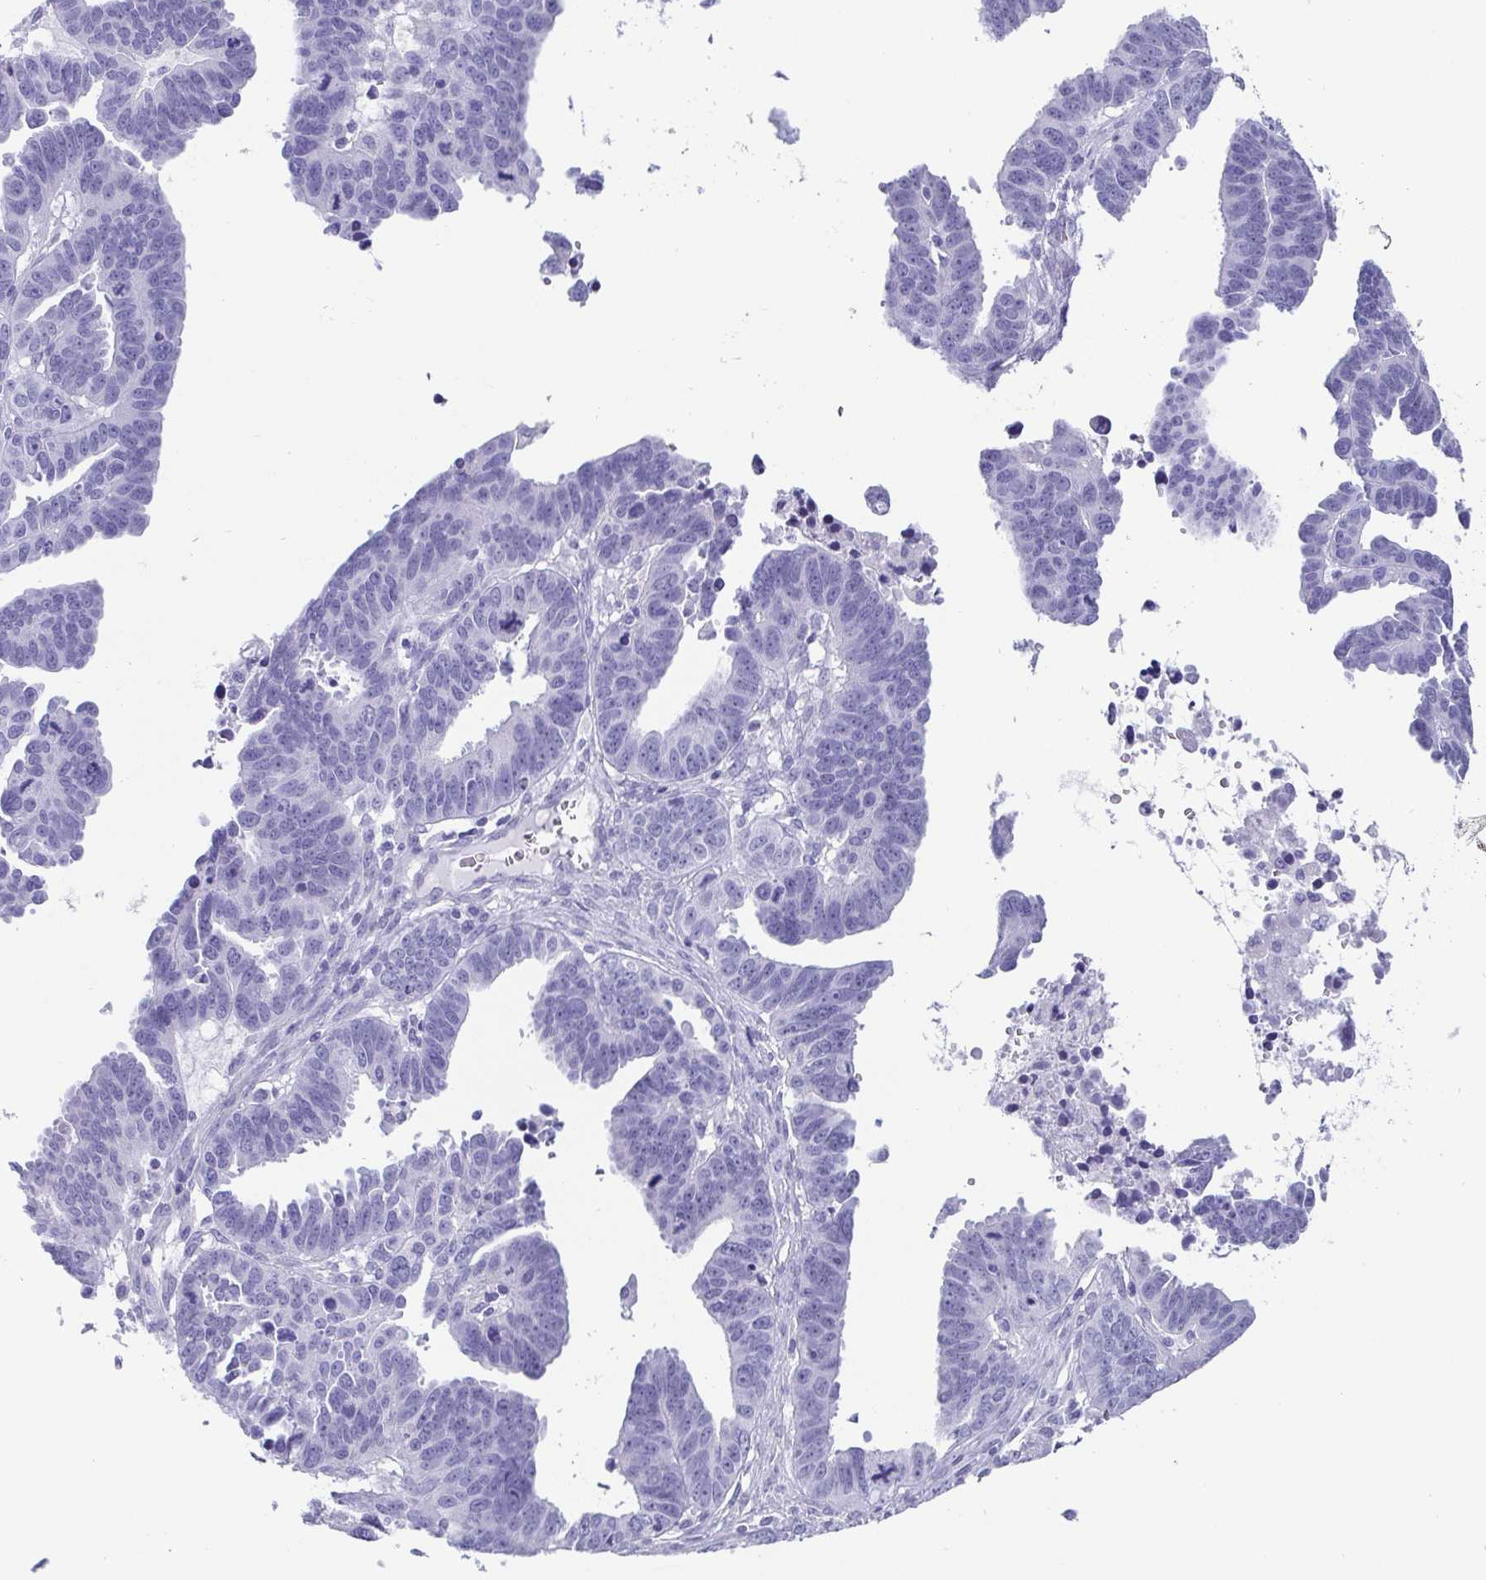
{"staining": {"intensity": "negative", "quantity": "none", "location": "none"}, "tissue": "ovarian cancer", "cell_type": "Tumor cells", "image_type": "cancer", "snomed": [{"axis": "morphology", "description": "Carcinoma, endometroid"}, {"axis": "morphology", "description": "Cystadenocarcinoma, serous, NOS"}, {"axis": "topography", "description": "Ovary"}], "caption": "Immunohistochemistry of endometroid carcinoma (ovarian) demonstrates no positivity in tumor cells.", "gene": "SCGN", "patient": {"sex": "female", "age": 45}}